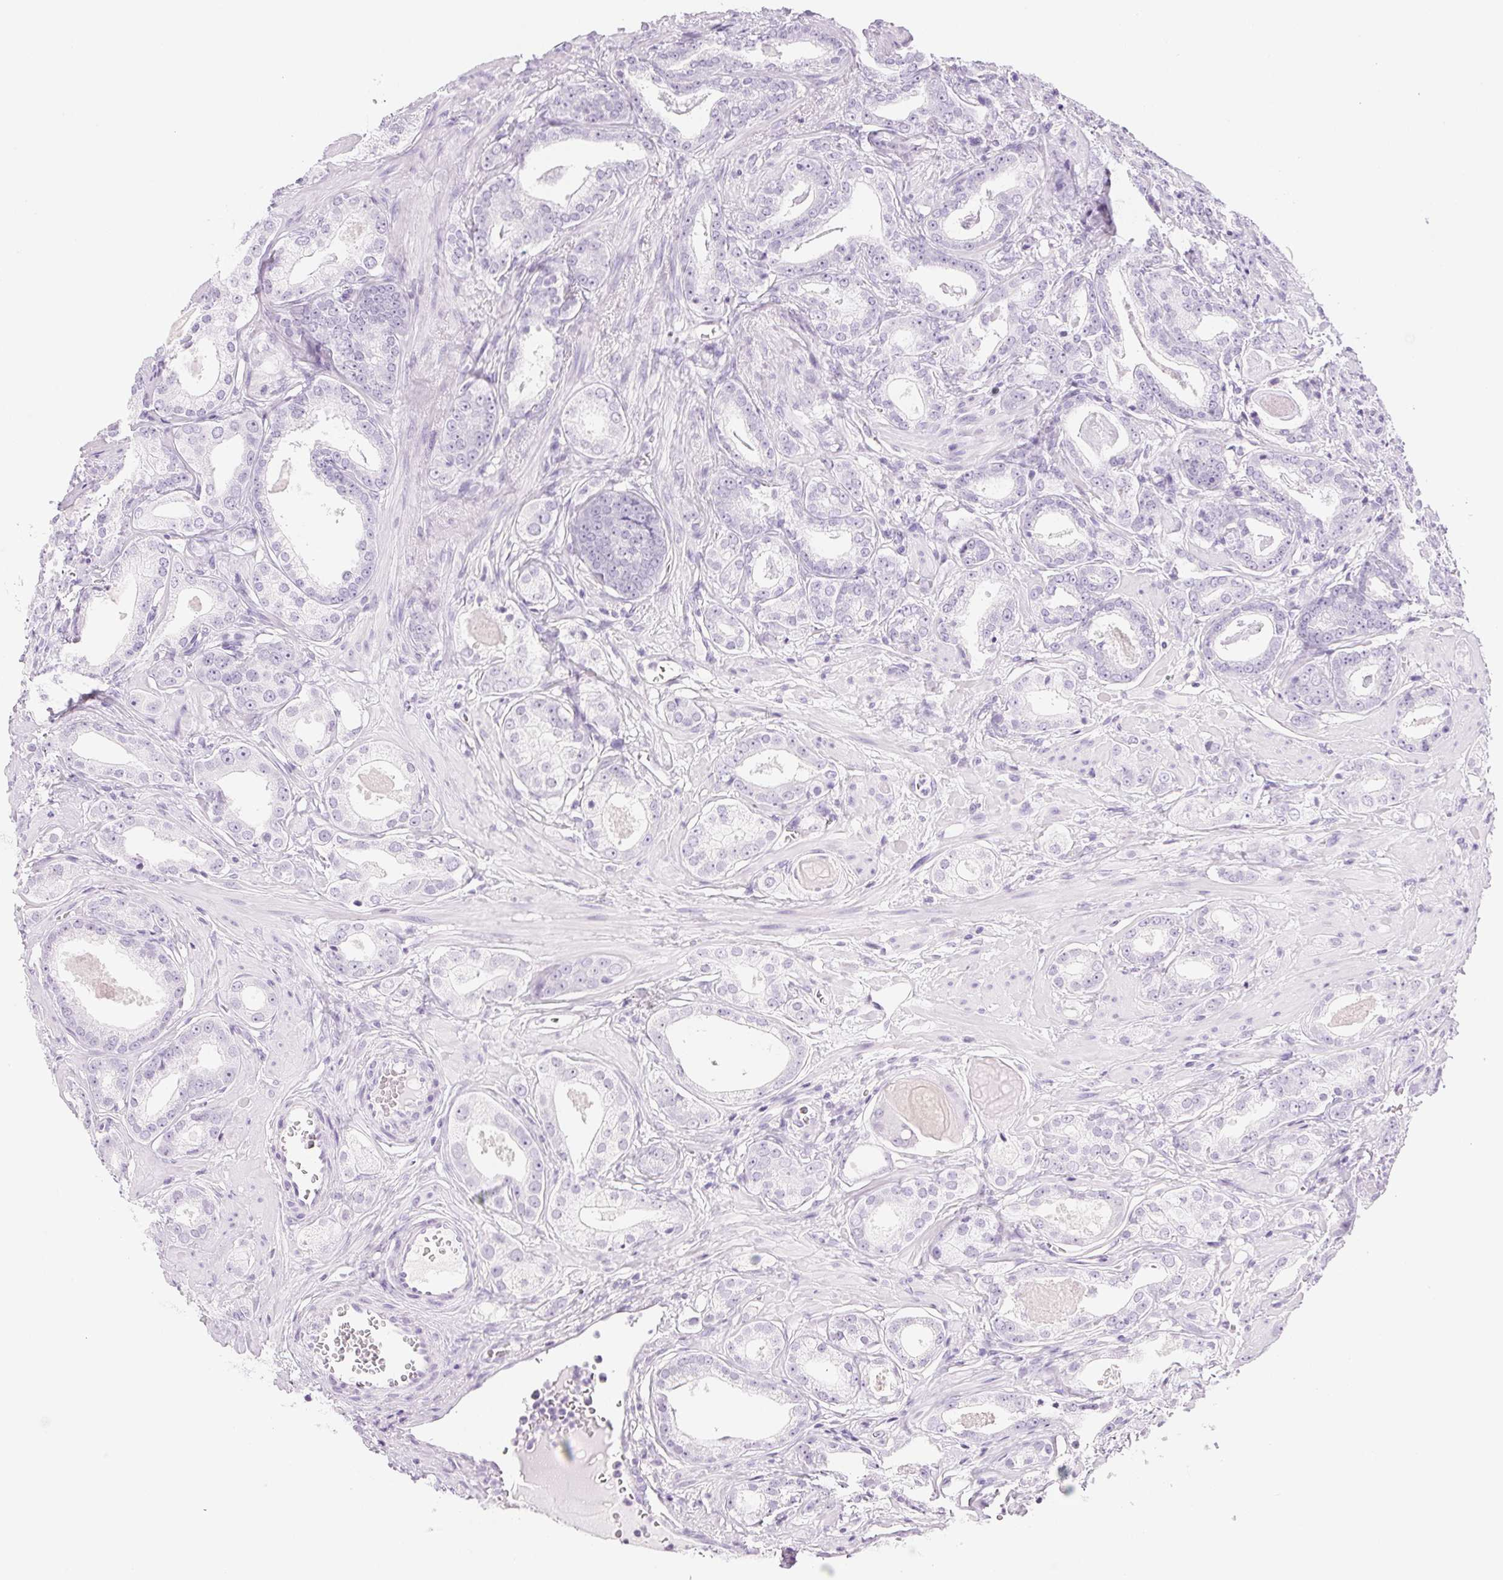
{"staining": {"intensity": "negative", "quantity": "none", "location": "none"}, "tissue": "prostate cancer", "cell_type": "Tumor cells", "image_type": "cancer", "snomed": [{"axis": "morphology", "description": "Adenocarcinoma, NOS"}, {"axis": "morphology", "description": "Adenocarcinoma, Low grade"}, {"axis": "topography", "description": "Prostate"}], "caption": "A histopathology image of prostate cancer stained for a protein exhibits no brown staining in tumor cells.", "gene": "SPRR3", "patient": {"sex": "male", "age": 64}}